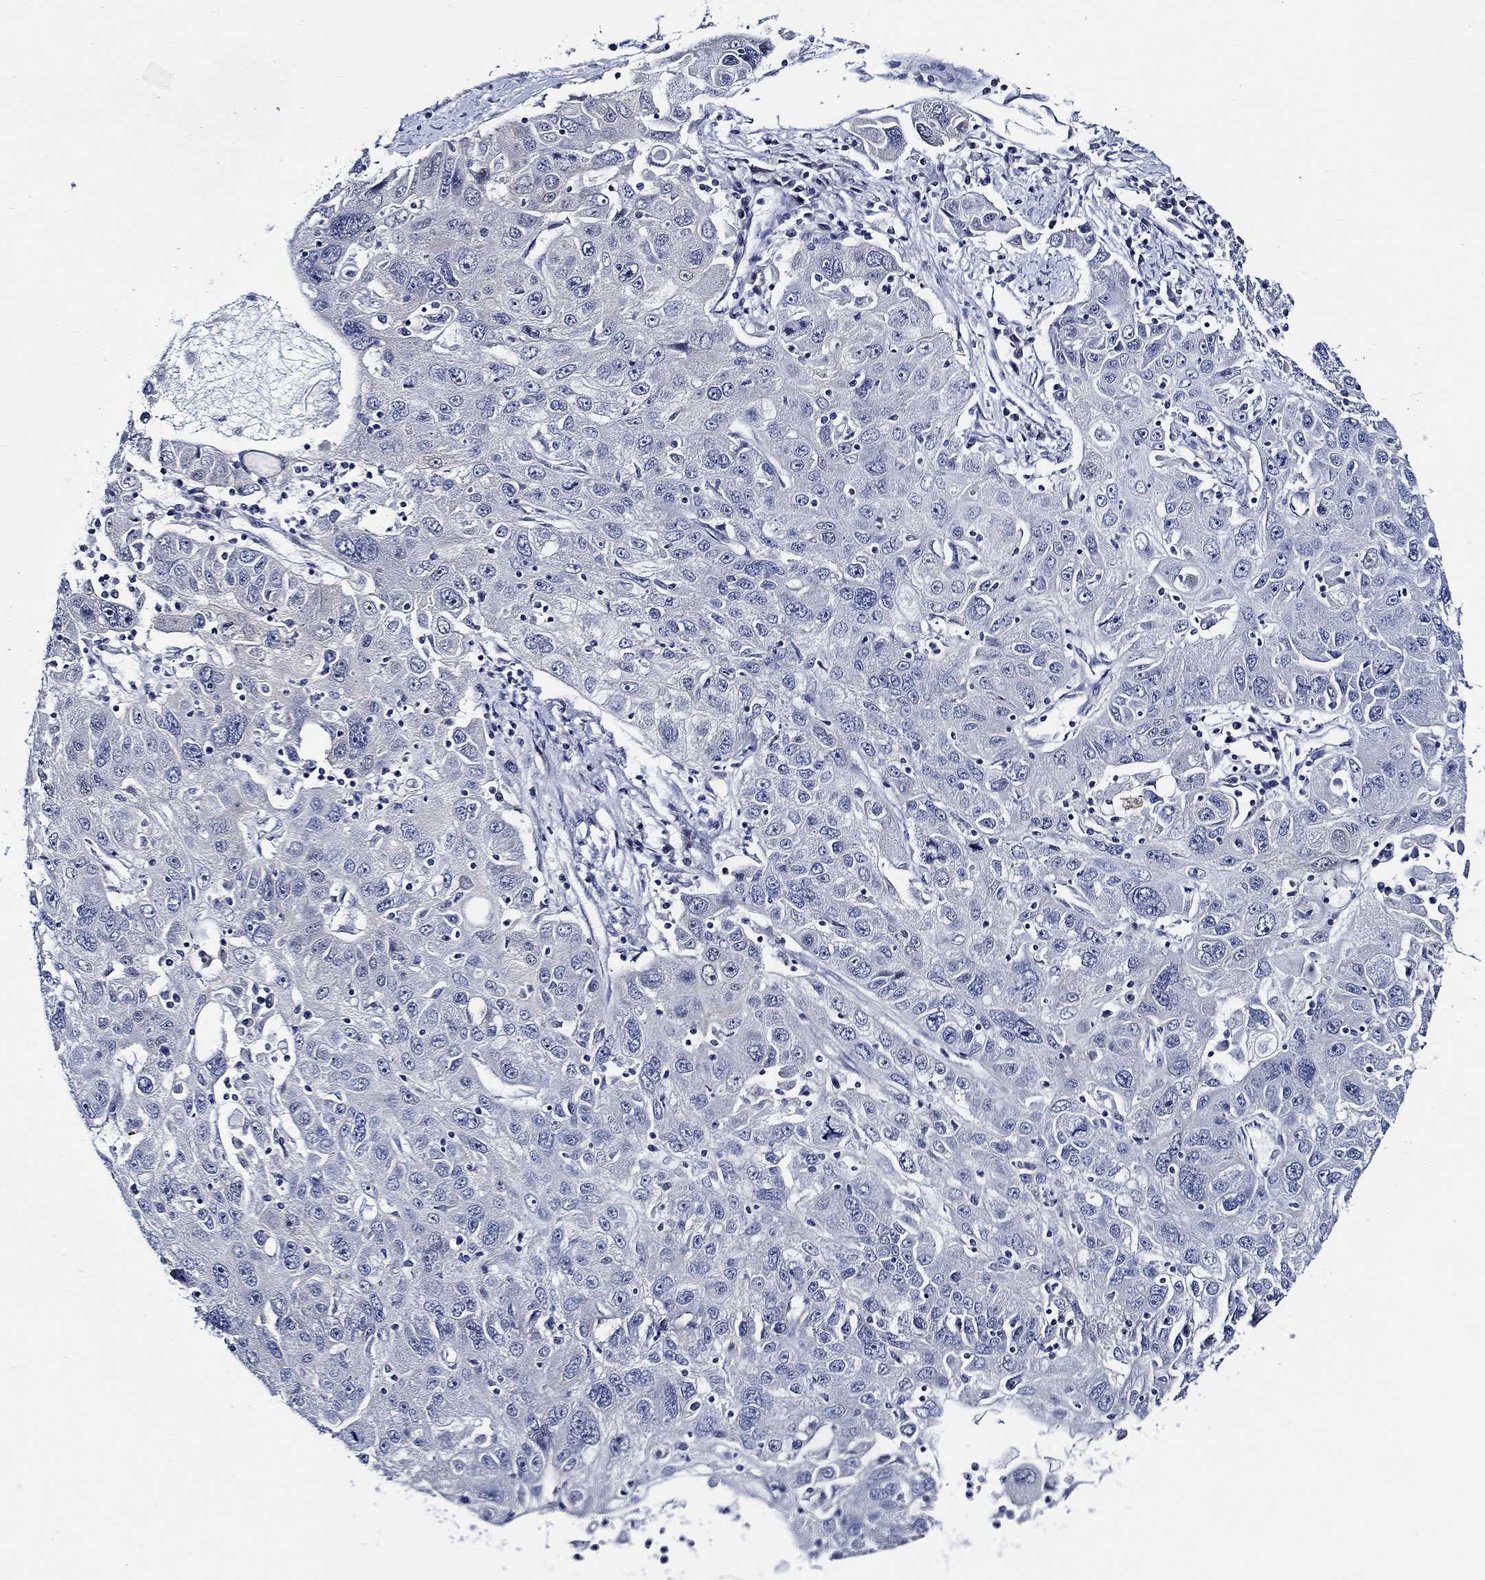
{"staining": {"intensity": "negative", "quantity": "none", "location": "none"}, "tissue": "stomach cancer", "cell_type": "Tumor cells", "image_type": "cancer", "snomed": [{"axis": "morphology", "description": "Adenocarcinoma, NOS"}, {"axis": "topography", "description": "Stomach"}], "caption": "Stomach cancer was stained to show a protein in brown. There is no significant expression in tumor cells. The staining is performed using DAB (3,3'-diaminobenzidine) brown chromogen with nuclei counter-stained in using hematoxylin.", "gene": "C8orf48", "patient": {"sex": "male", "age": 56}}